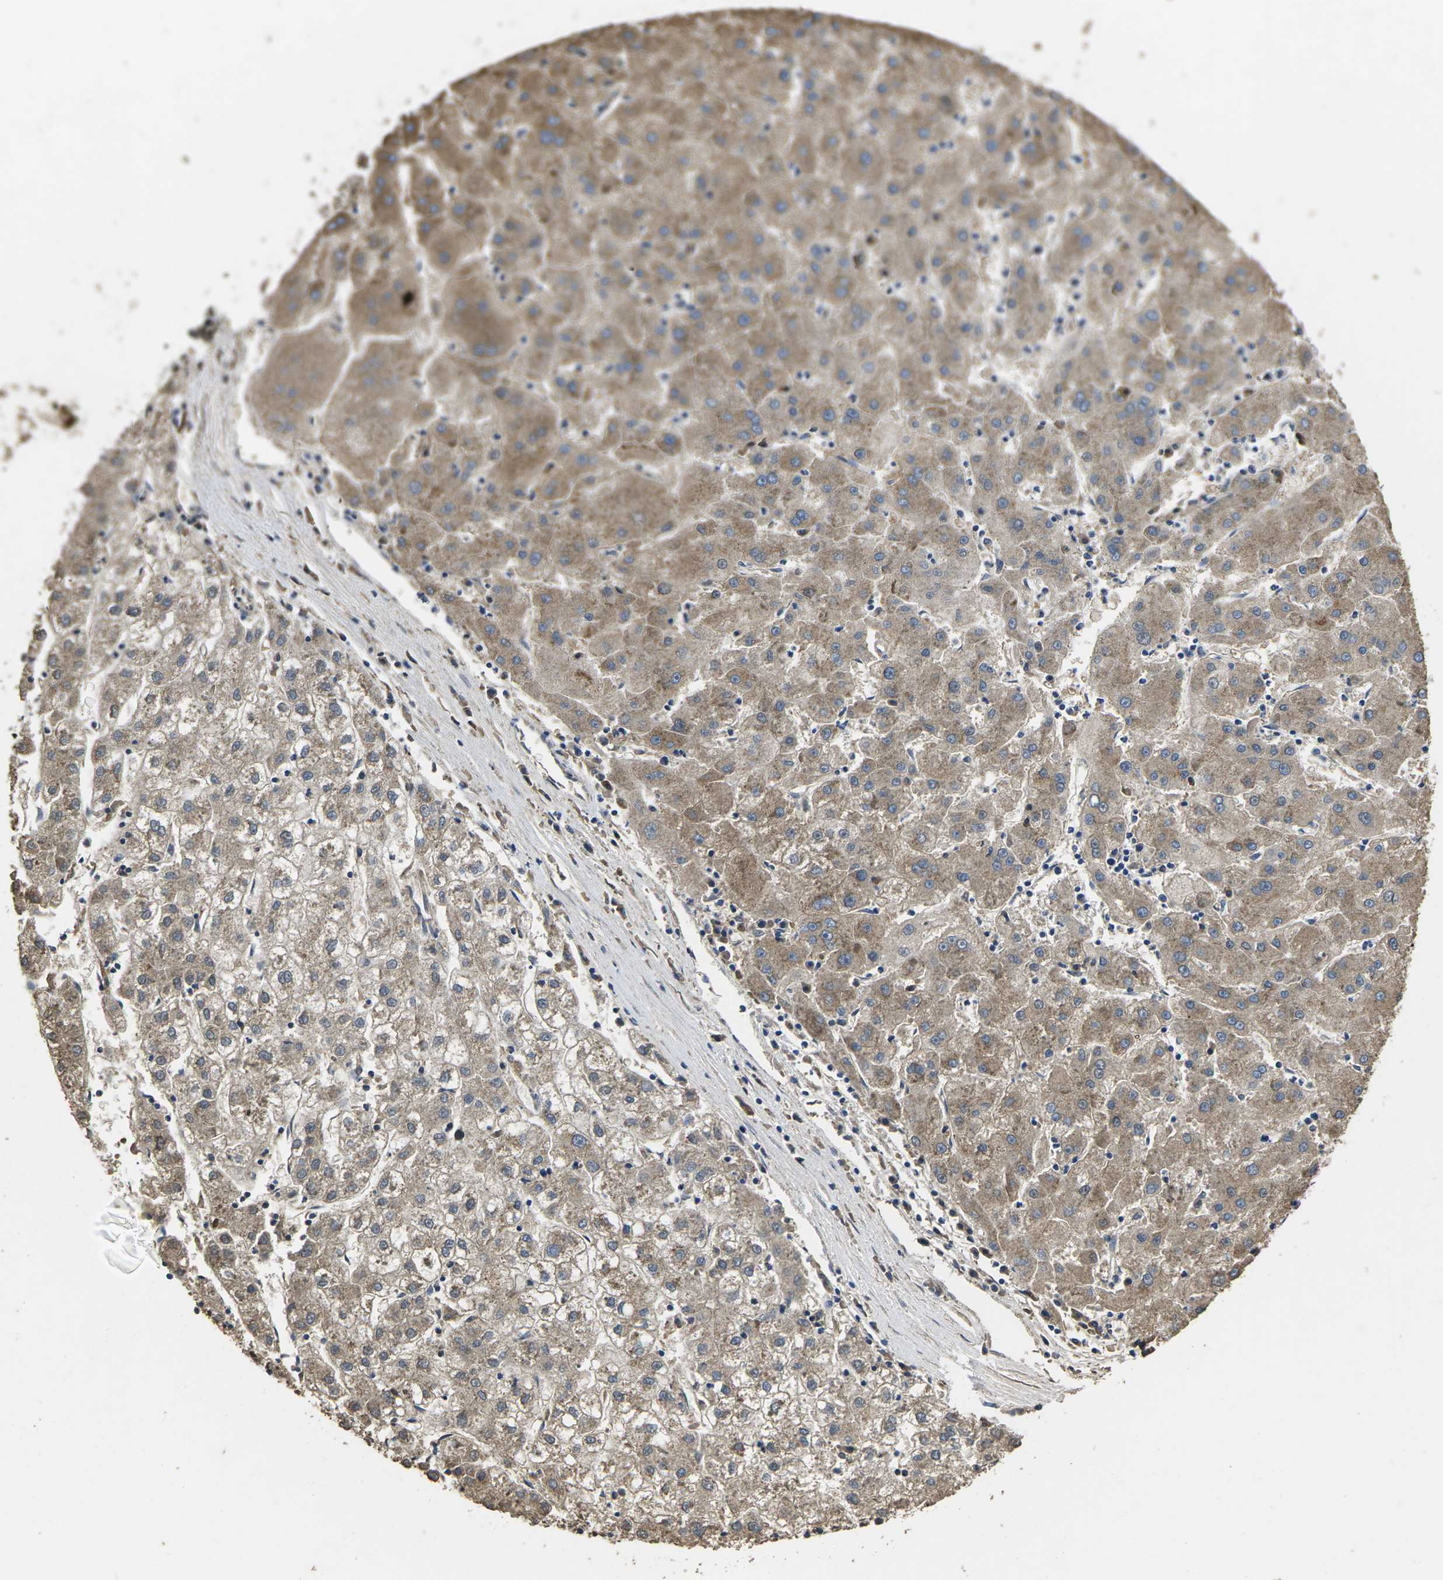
{"staining": {"intensity": "weak", "quantity": ">75%", "location": "cytoplasmic/membranous"}, "tissue": "liver cancer", "cell_type": "Tumor cells", "image_type": "cancer", "snomed": [{"axis": "morphology", "description": "Carcinoma, Hepatocellular, NOS"}, {"axis": "topography", "description": "Liver"}], "caption": "Liver cancer was stained to show a protein in brown. There is low levels of weak cytoplasmic/membranous positivity in about >75% of tumor cells.", "gene": "B4GAT1", "patient": {"sex": "male", "age": 72}}